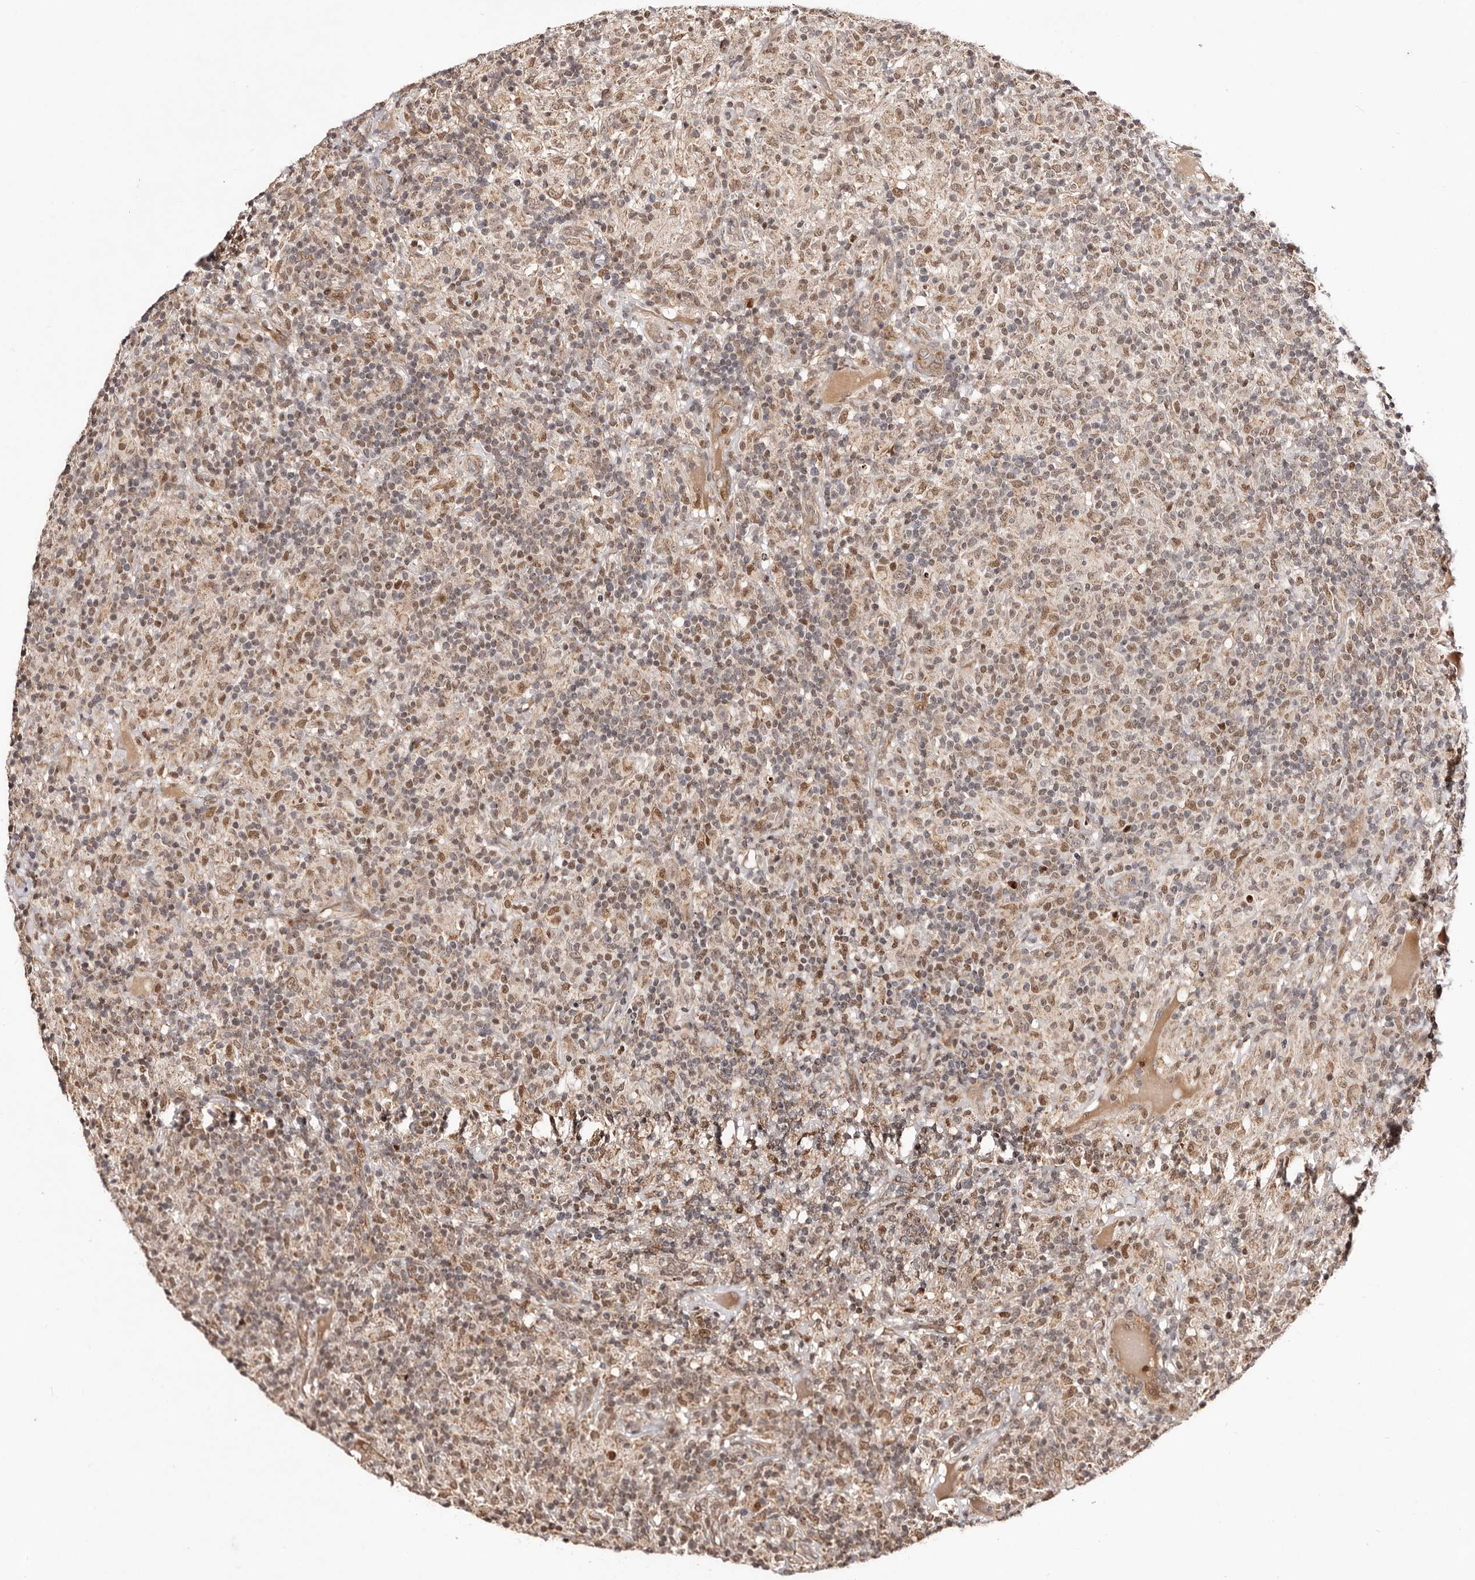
{"staining": {"intensity": "weak", "quantity": "25%-75%", "location": "cytoplasmic/membranous"}, "tissue": "lymphoma", "cell_type": "Tumor cells", "image_type": "cancer", "snomed": [{"axis": "morphology", "description": "Hodgkin's disease, NOS"}, {"axis": "topography", "description": "Lymph node"}], "caption": "An immunohistochemistry (IHC) image of neoplastic tissue is shown. Protein staining in brown highlights weak cytoplasmic/membranous positivity in Hodgkin's disease within tumor cells.", "gene": "HIVEP3", "patient": {"sex": "male", "age": 70}}